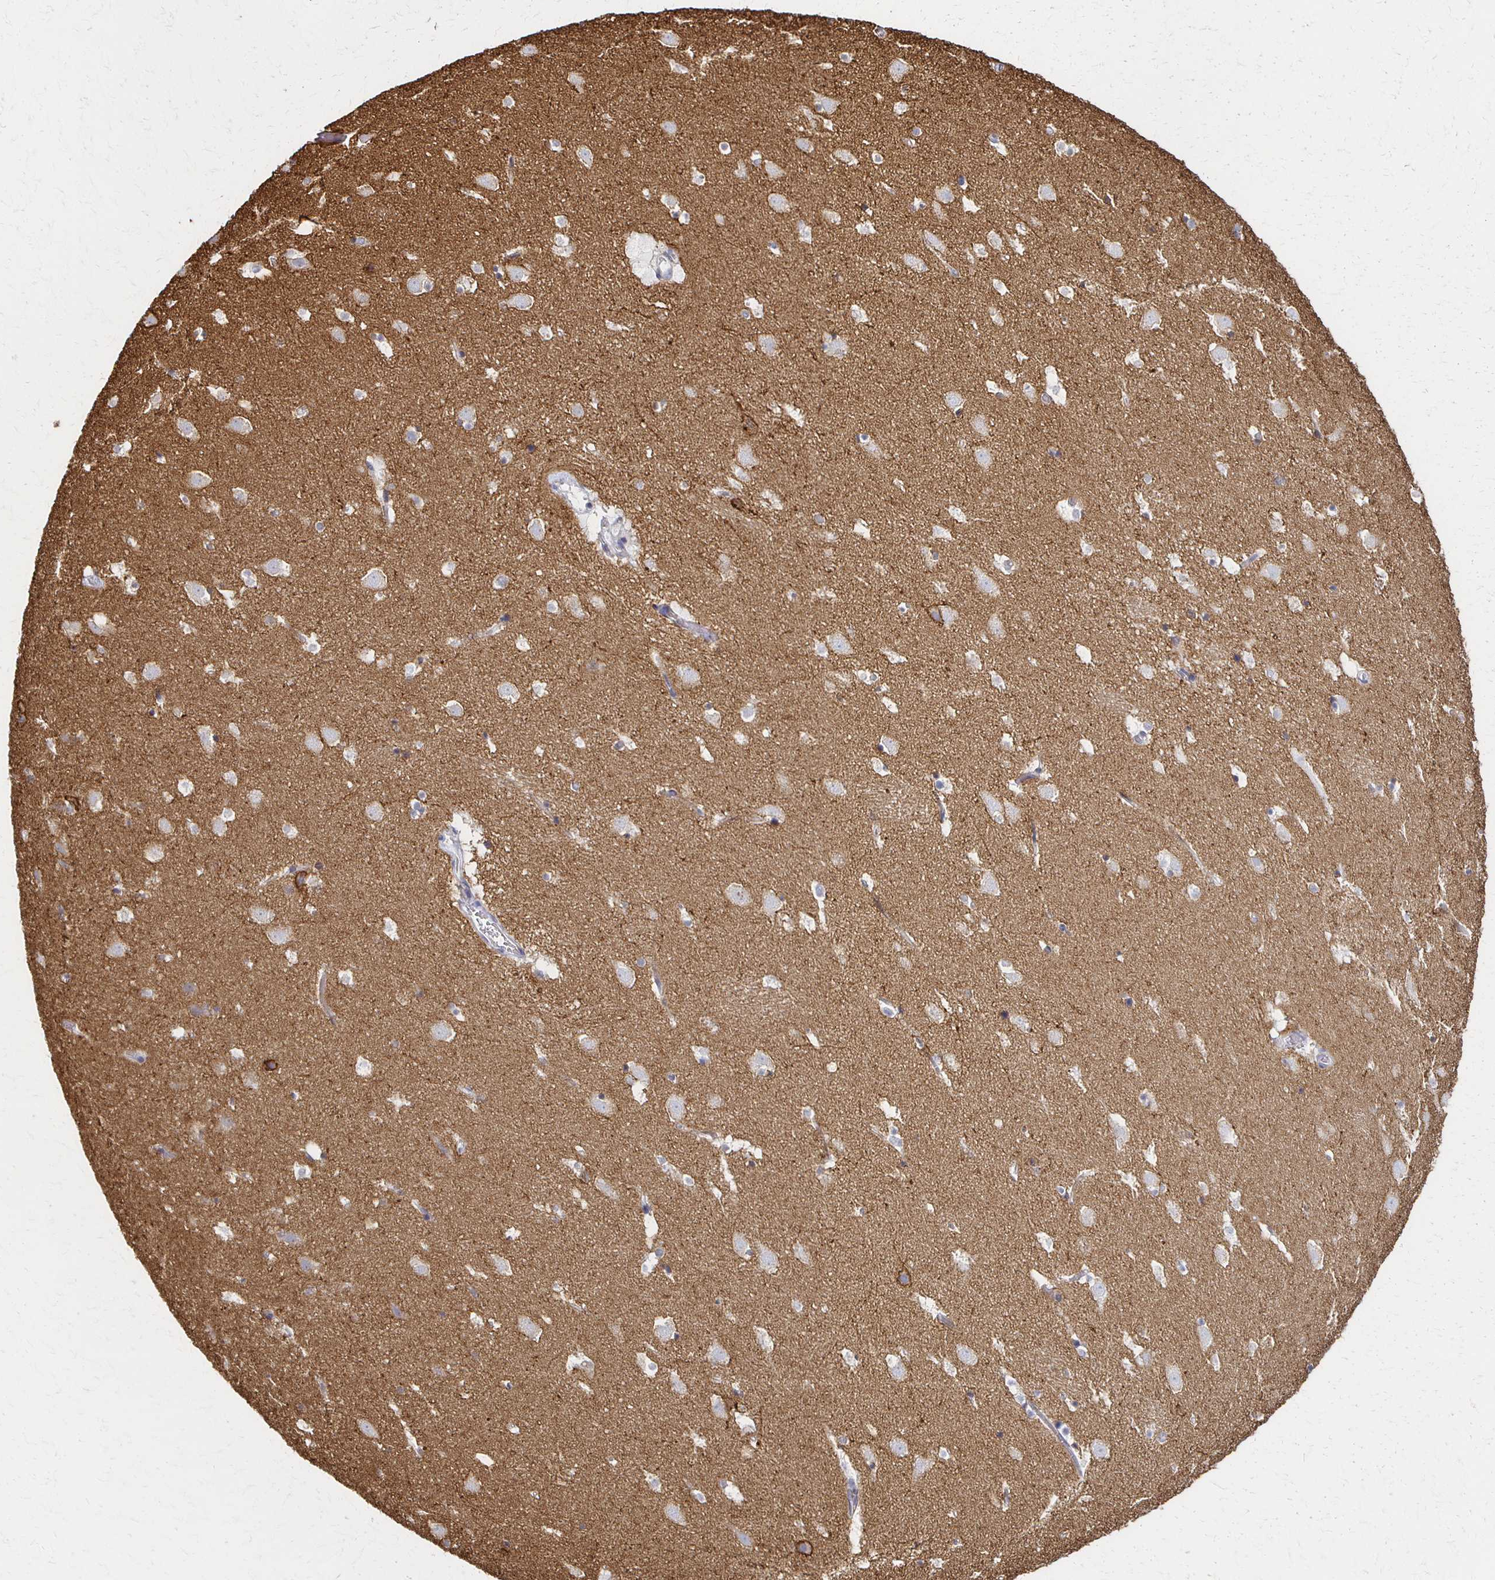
{"staining": {"intensity": "moderate", "quantity": "<25%", "location": "cytoplasmic/membranous"}, "tissue": "caudate", "cell_type": "Glial cells", "image_type": "normal", "snomed": [{"axis": "morphology", "description": "Normal tissue, NOS"}, {"axis": "topography", "description": "Lateral ventricle wall"}], "caption": "An immunohistochemistry photomicrograph of unremarkable tissue is shown. Protein staining in brown highlights moderate cytoplasmic/membranous positivity in caudate within glial cells.", "gene": "ATP1A3", "patient": {"sex": "male", "age": 37}}